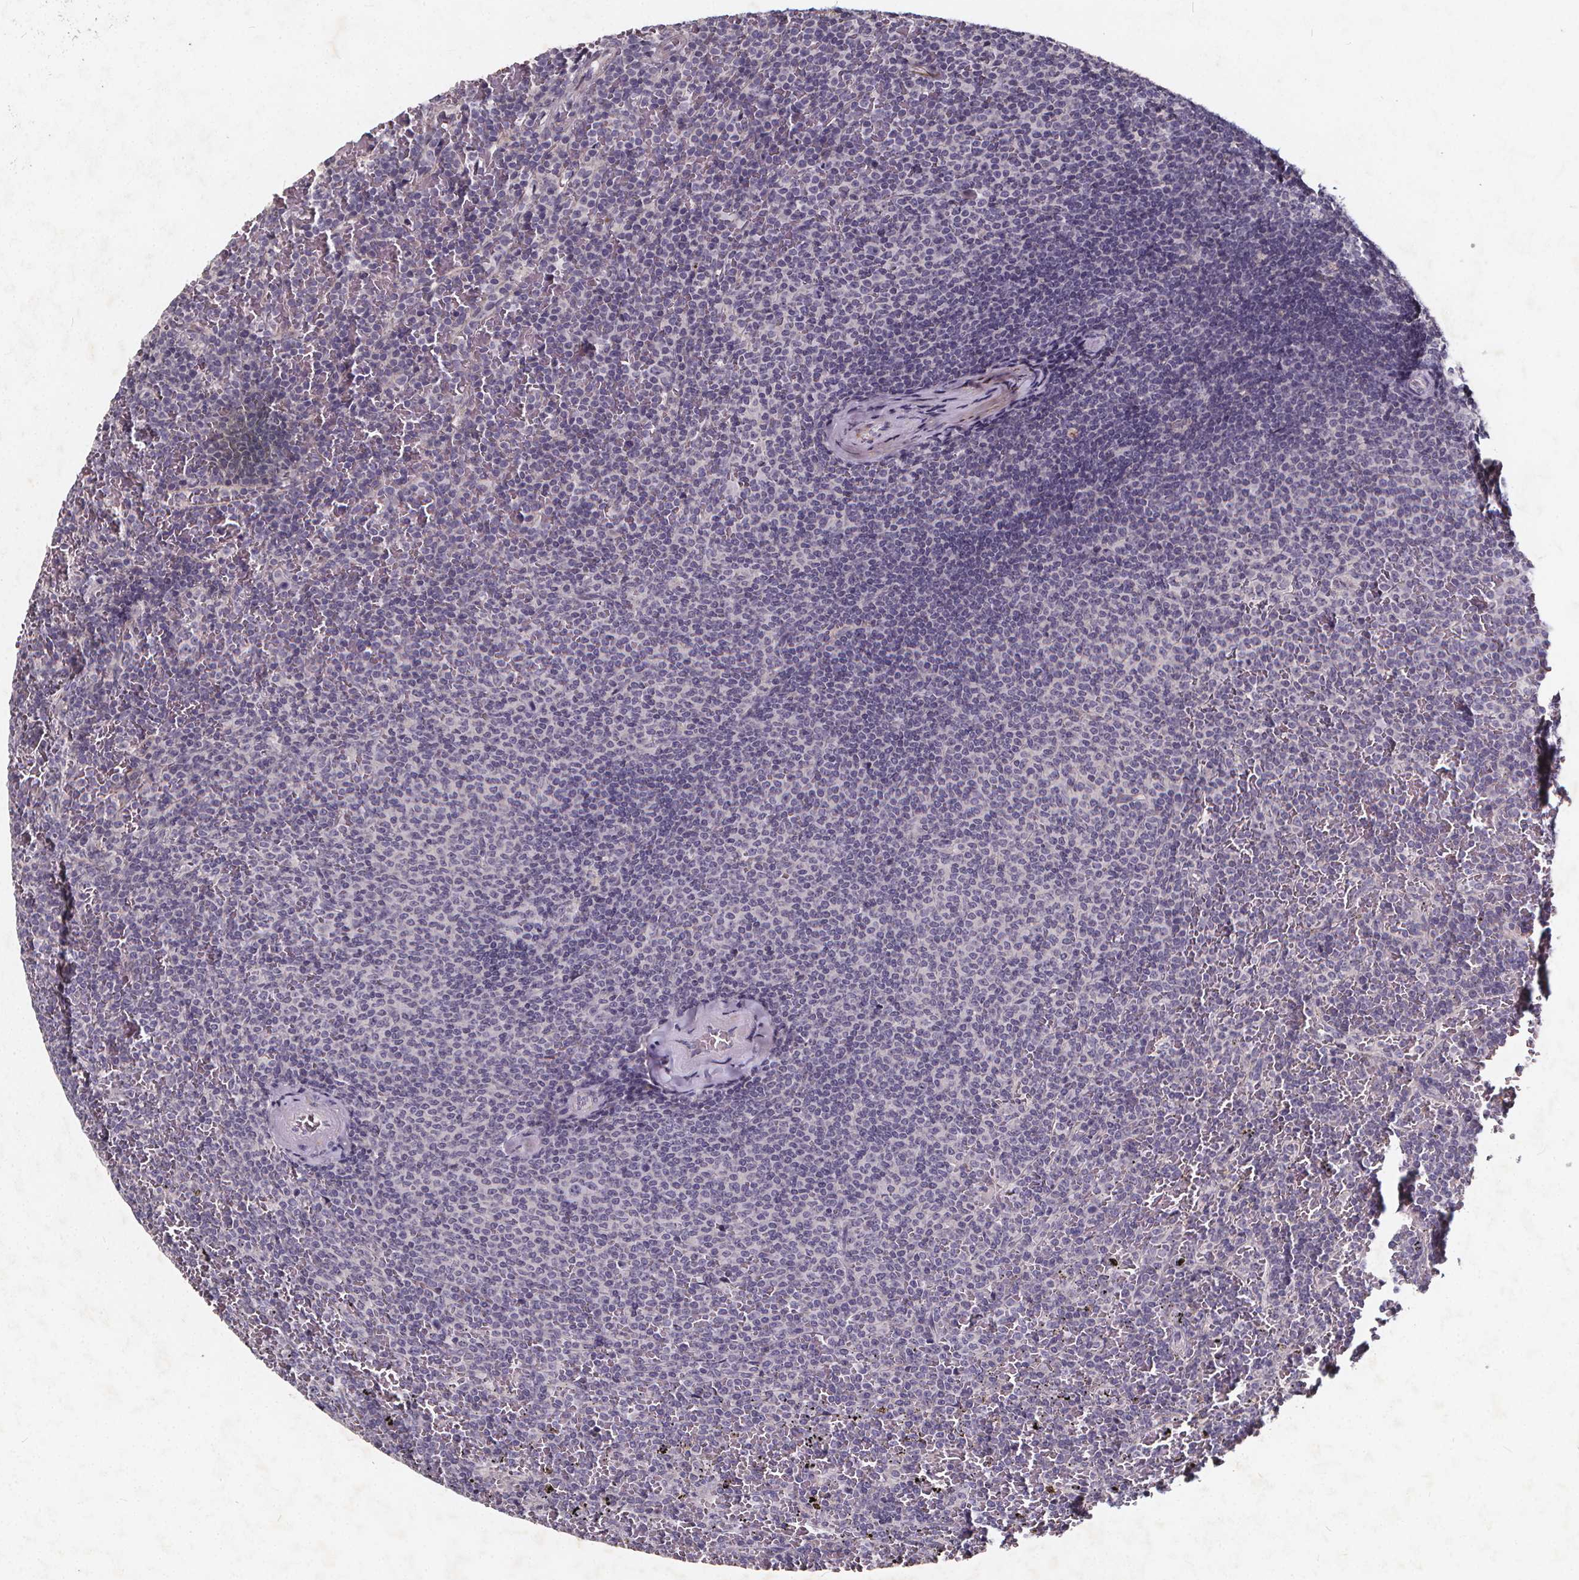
{"staining": {"intensity": "negative", "quantity": "none", "location": "none"}, "tissue": "lymphoma", "cell_type": "Tumor cells", "image_type": "cancer", "snomed": [{"axis": "morphology", "description": "Malignant lymphoma, non-Hodgkin's type, Low grade"}, {"axis": "topography", "description": "Spleen"}], "caption": "Immunohistochemical staining of human low-grade malignant lymphoma, non-Hodgkin's type displays no significant expression in tumor cells.", "gene": "TSPAN14", "patient": {"sex": "female", "age": 77}}